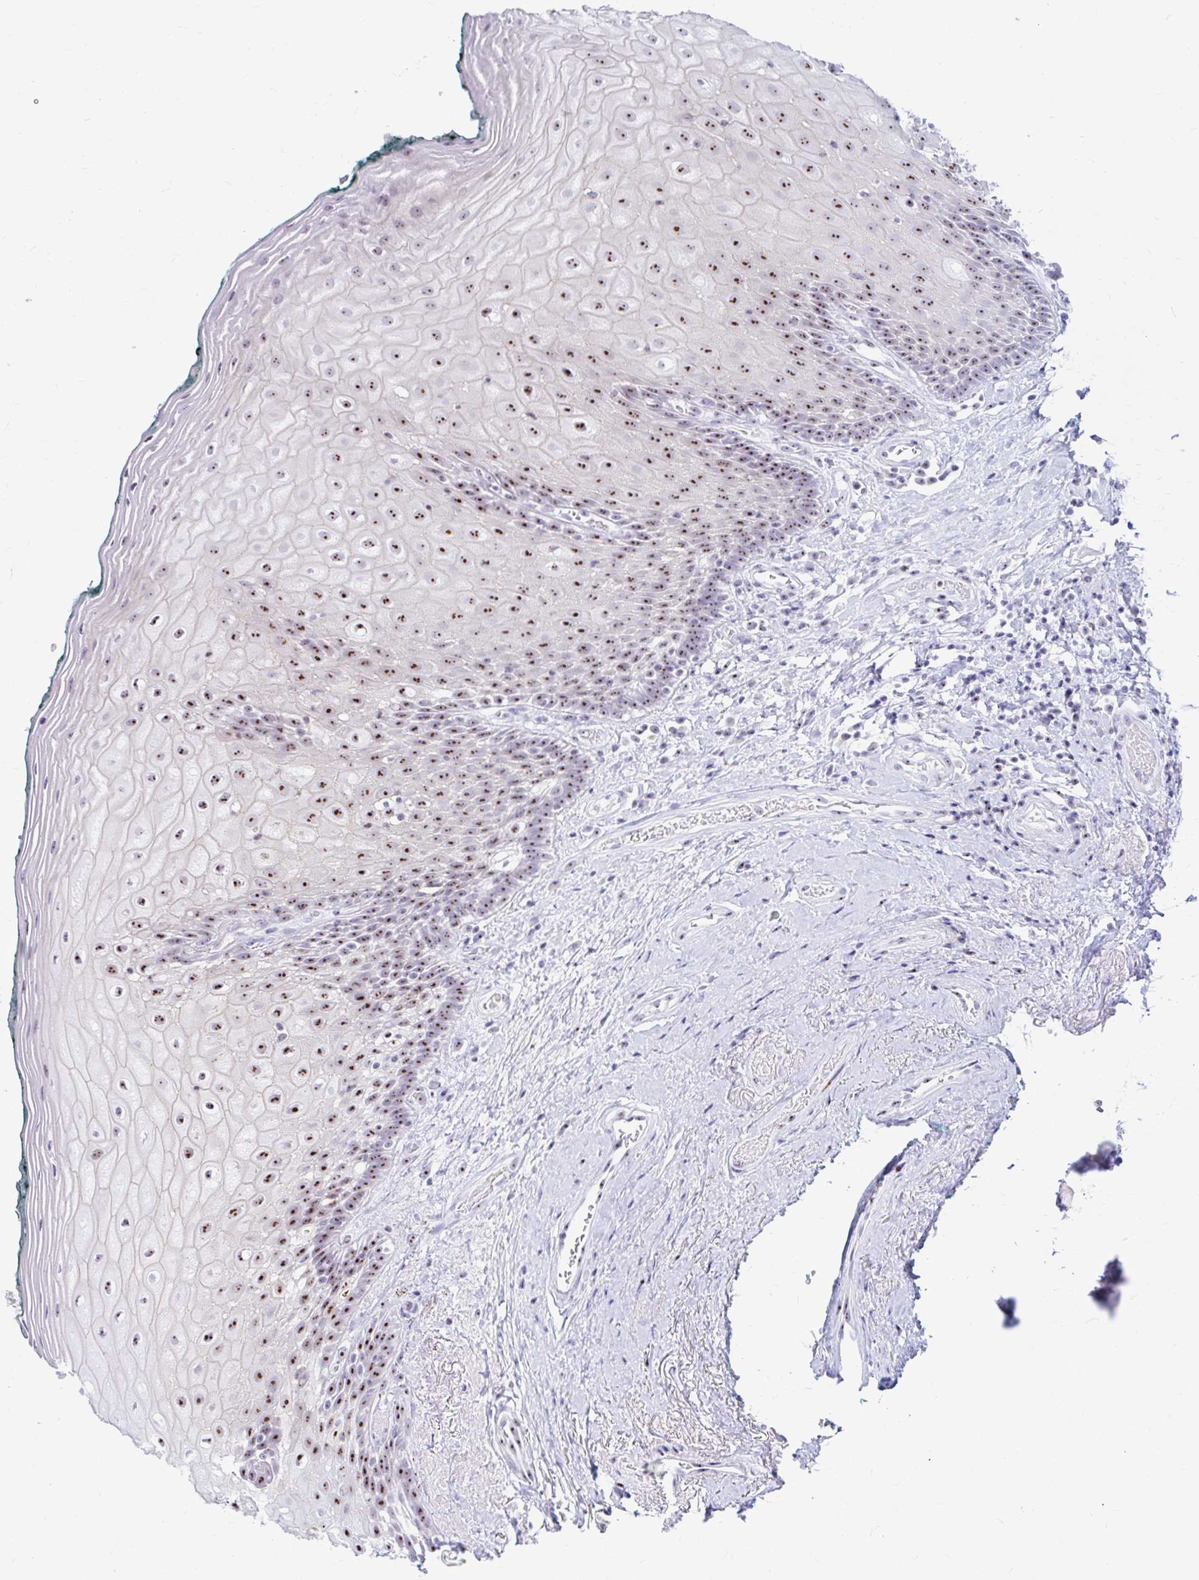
{"staining": {"intensity": "moderate", "quantity": ">75%", "location": "nuclear"}, "tissue": "oral mucosa", "cell_type": "Squamous epithelial cells", "image_type": "normal", "snomed": [{"axis": "morphology", "description": "Normal tissue, NOS"}, {"axis": "morphology", "description": "Squamous cell carcinoma, NOS"}, {"axis": "topography", "description": "Oral tissue"}, {"axis": "topography", "description": "Head-Neck"}], "caption": "Immunohistochemistry (IHC) histopathology image of normal oral mucosa stained for a protein (brown), which displays medium levels of moderate nuclear staining in about >75% of squamous epithelial cells.", "gene": "FTSJ3", "patient": {"sex": "male", "age": 64}}